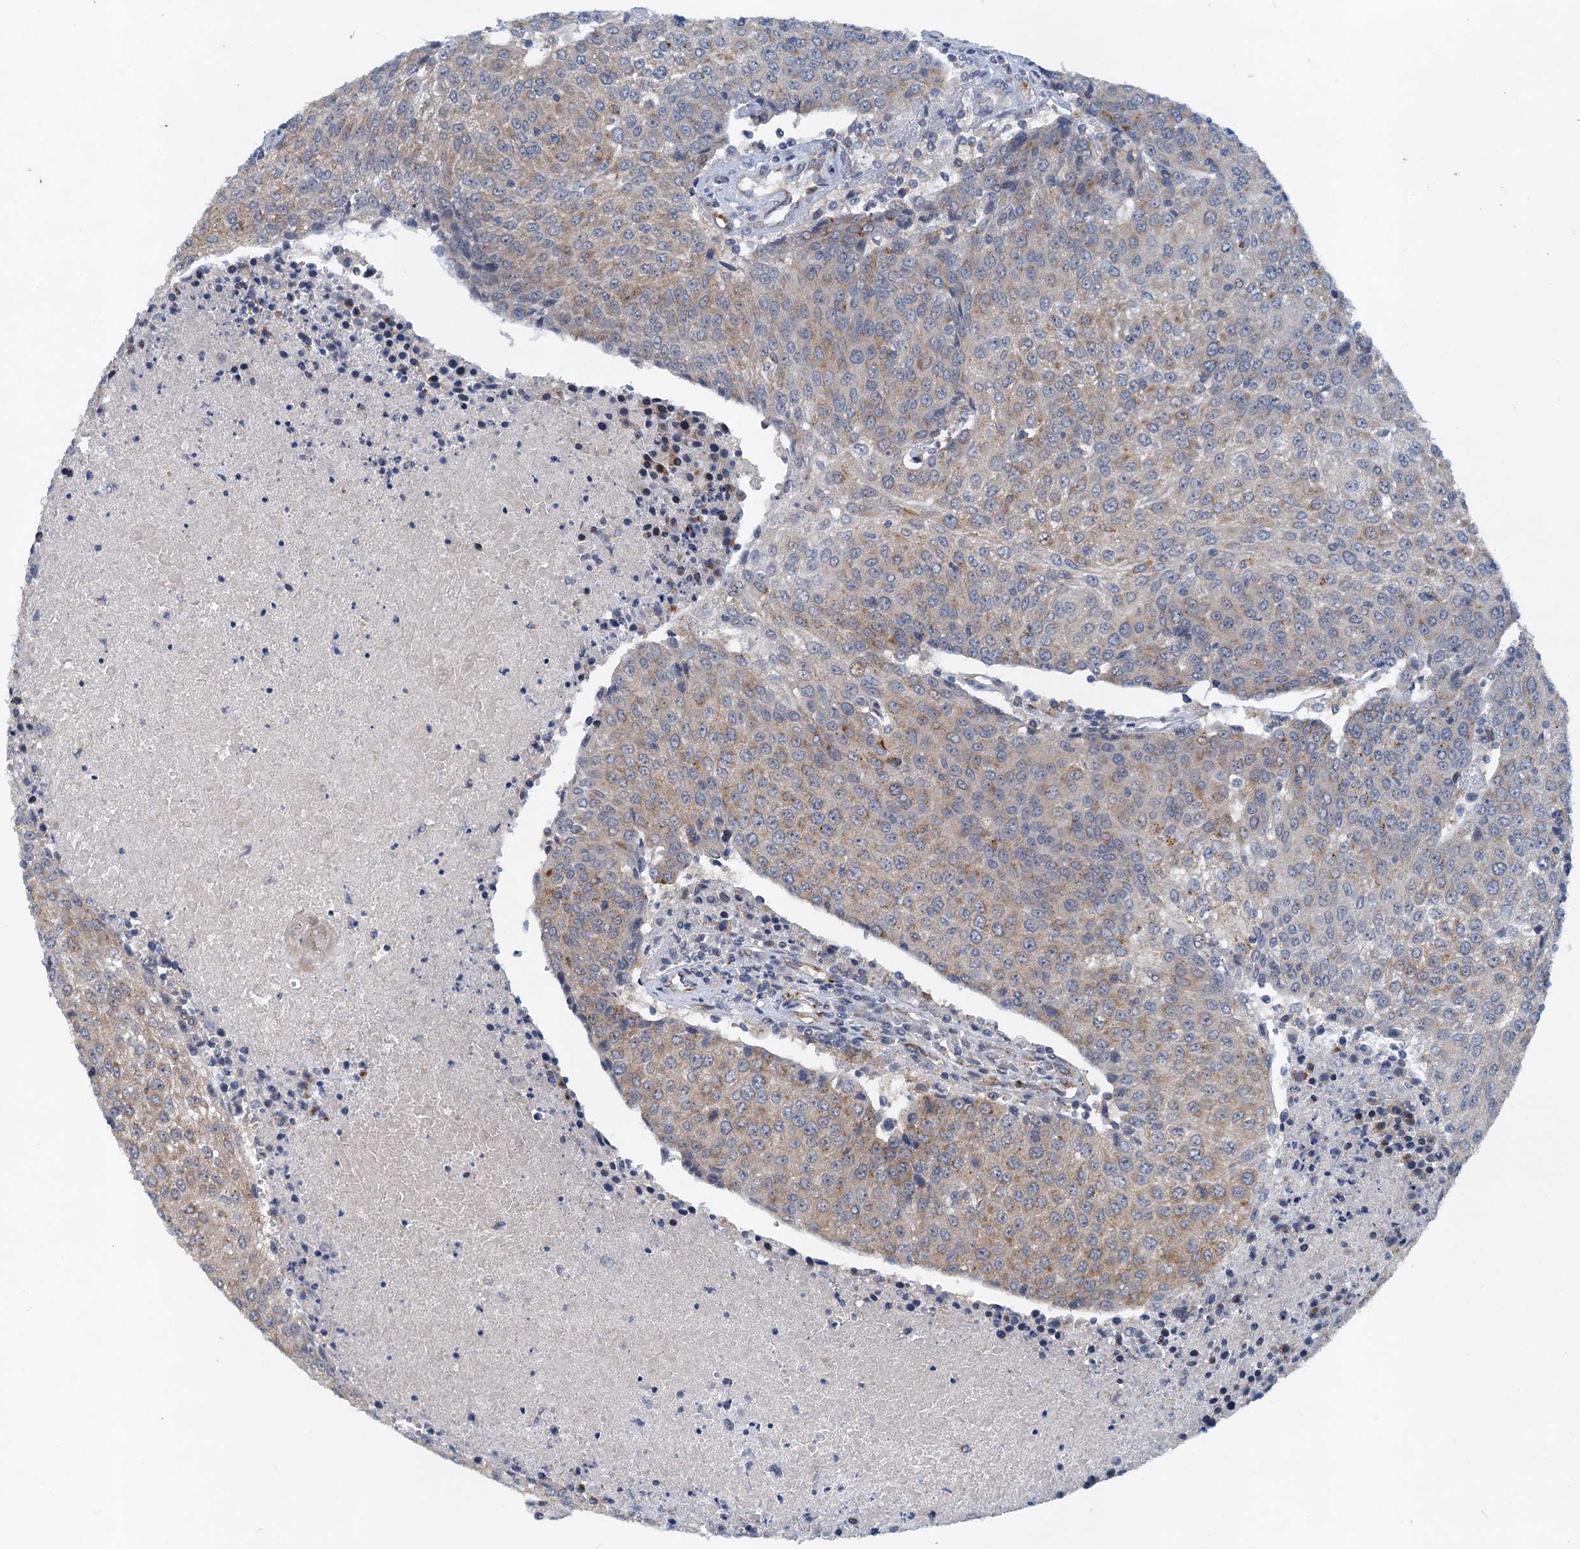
{"staining": {"intensity": "weak", "quantity": "<25%", "location": "cytoplasmic/membranous"}, "tissue": "urothelial cancer", "cell_type": "Tumor cells", "image_type": "cancer", "snomed": [{"axis": "morphology", "description": "Urothelial carcinoma, High grade"}, {"axis": "topography", "description": "Urinary bladder"}], "caption": "This is a photomicrograph of immunohistochemistry staining of urothelial cancer, which shows no expression in tumor cells.", "gene": "NBEA", "patient": {"sex": "female", "age": 85}}